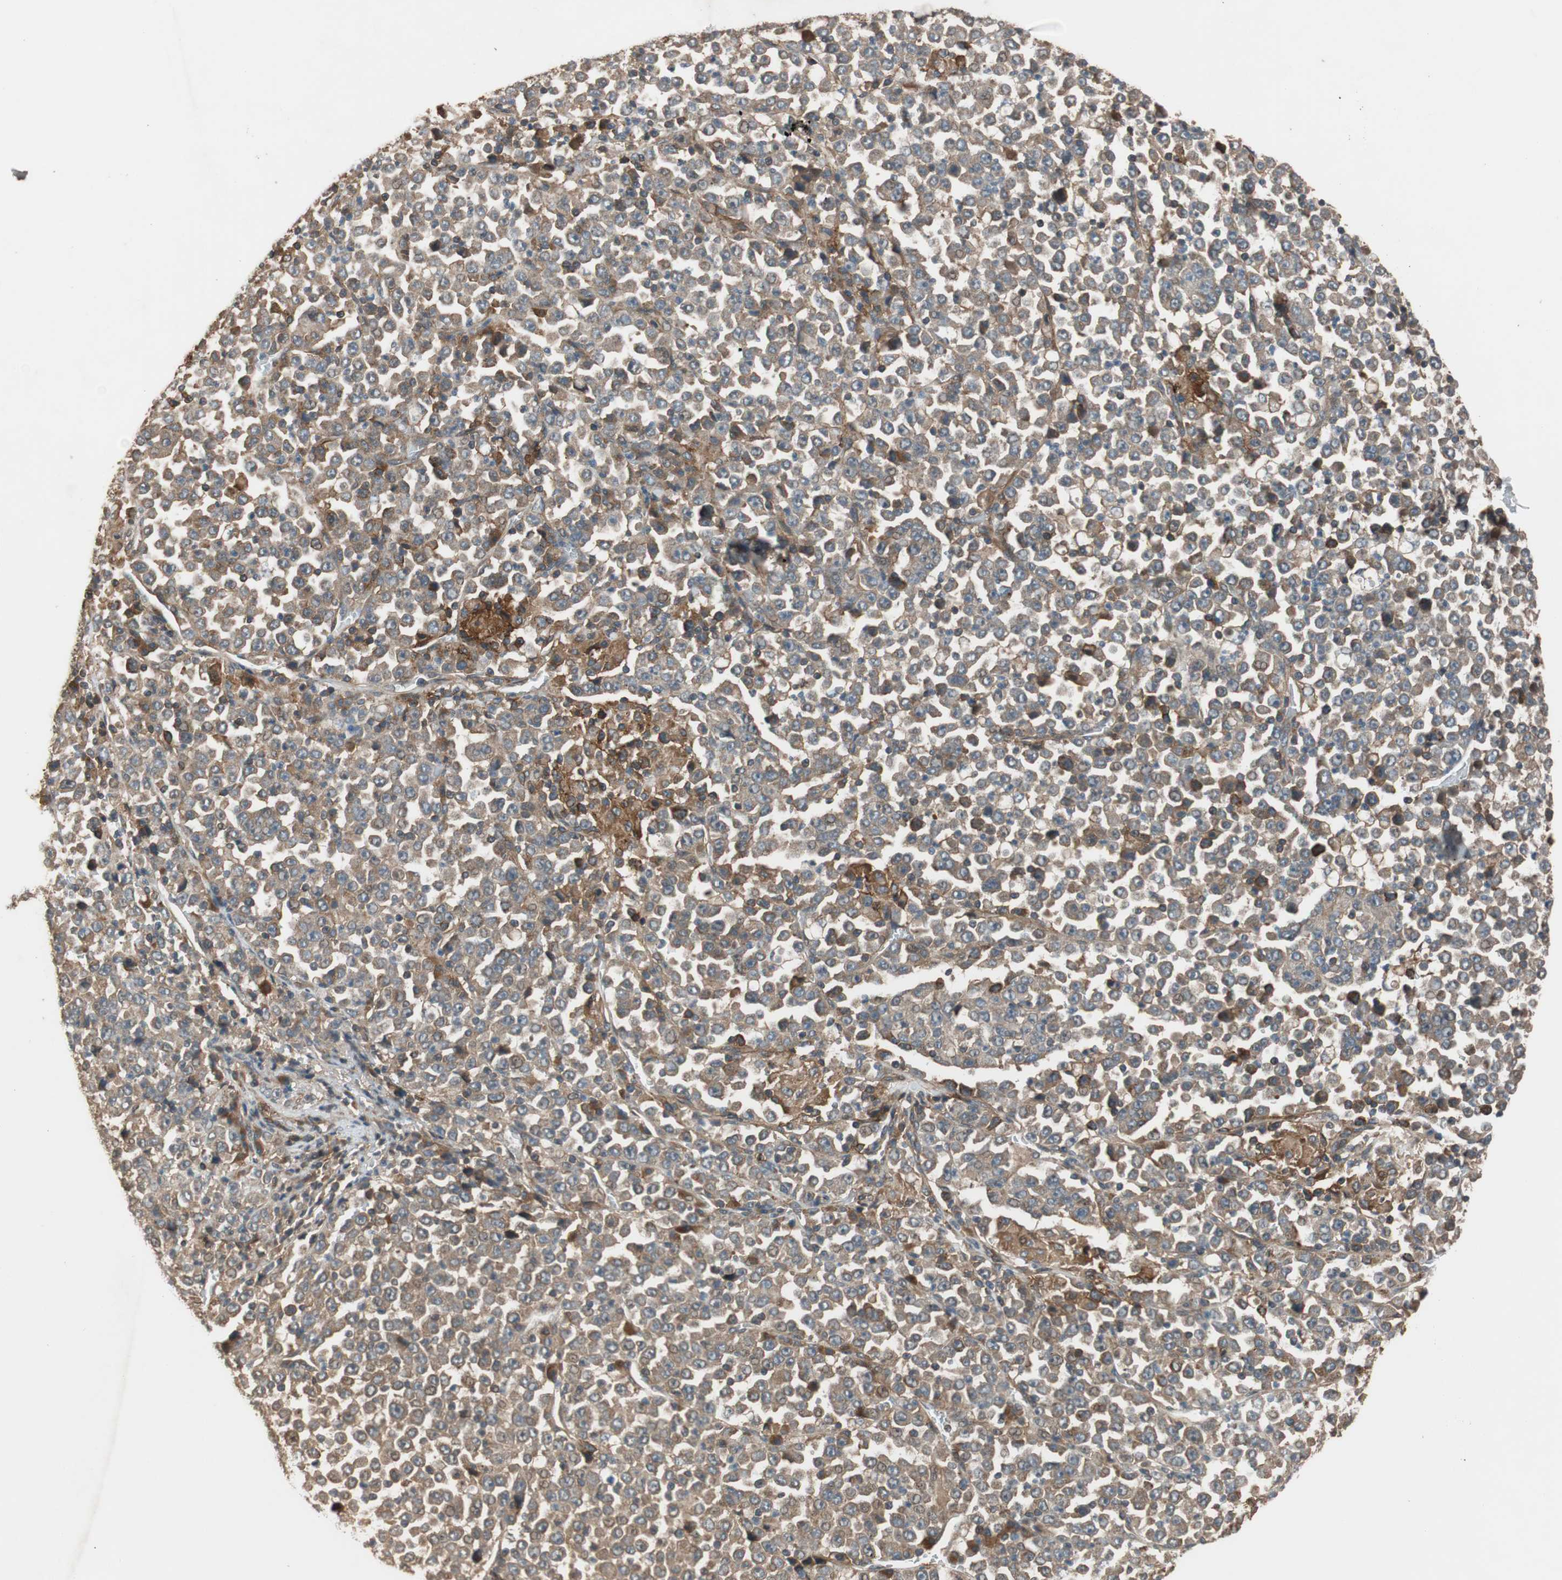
{"staining": {"intensity": "moderate", "quantity": ">75%", "location": "cytoplasmic/membranous"}, "tissue": "stomach cancer", "cell_type": "Tumor cells", "image_type": "cancer", "snomed": [{"axis": "morphology", "description": "Normal tissue, NOS"}, {"axis": "morphology", "description": "Adenocarcinoma, NOS"}, {"axis": "topography", "description": "Stomach, upper"}, {"axis": "topography", "description": "Stomach"}], "caption": "Moderate cytoplasmic/membranous staining is seen in about >75% of tumor cells in stomach cancer.", "gene": "TMEM230", "patient": {"sex": "male", "age": 59}}